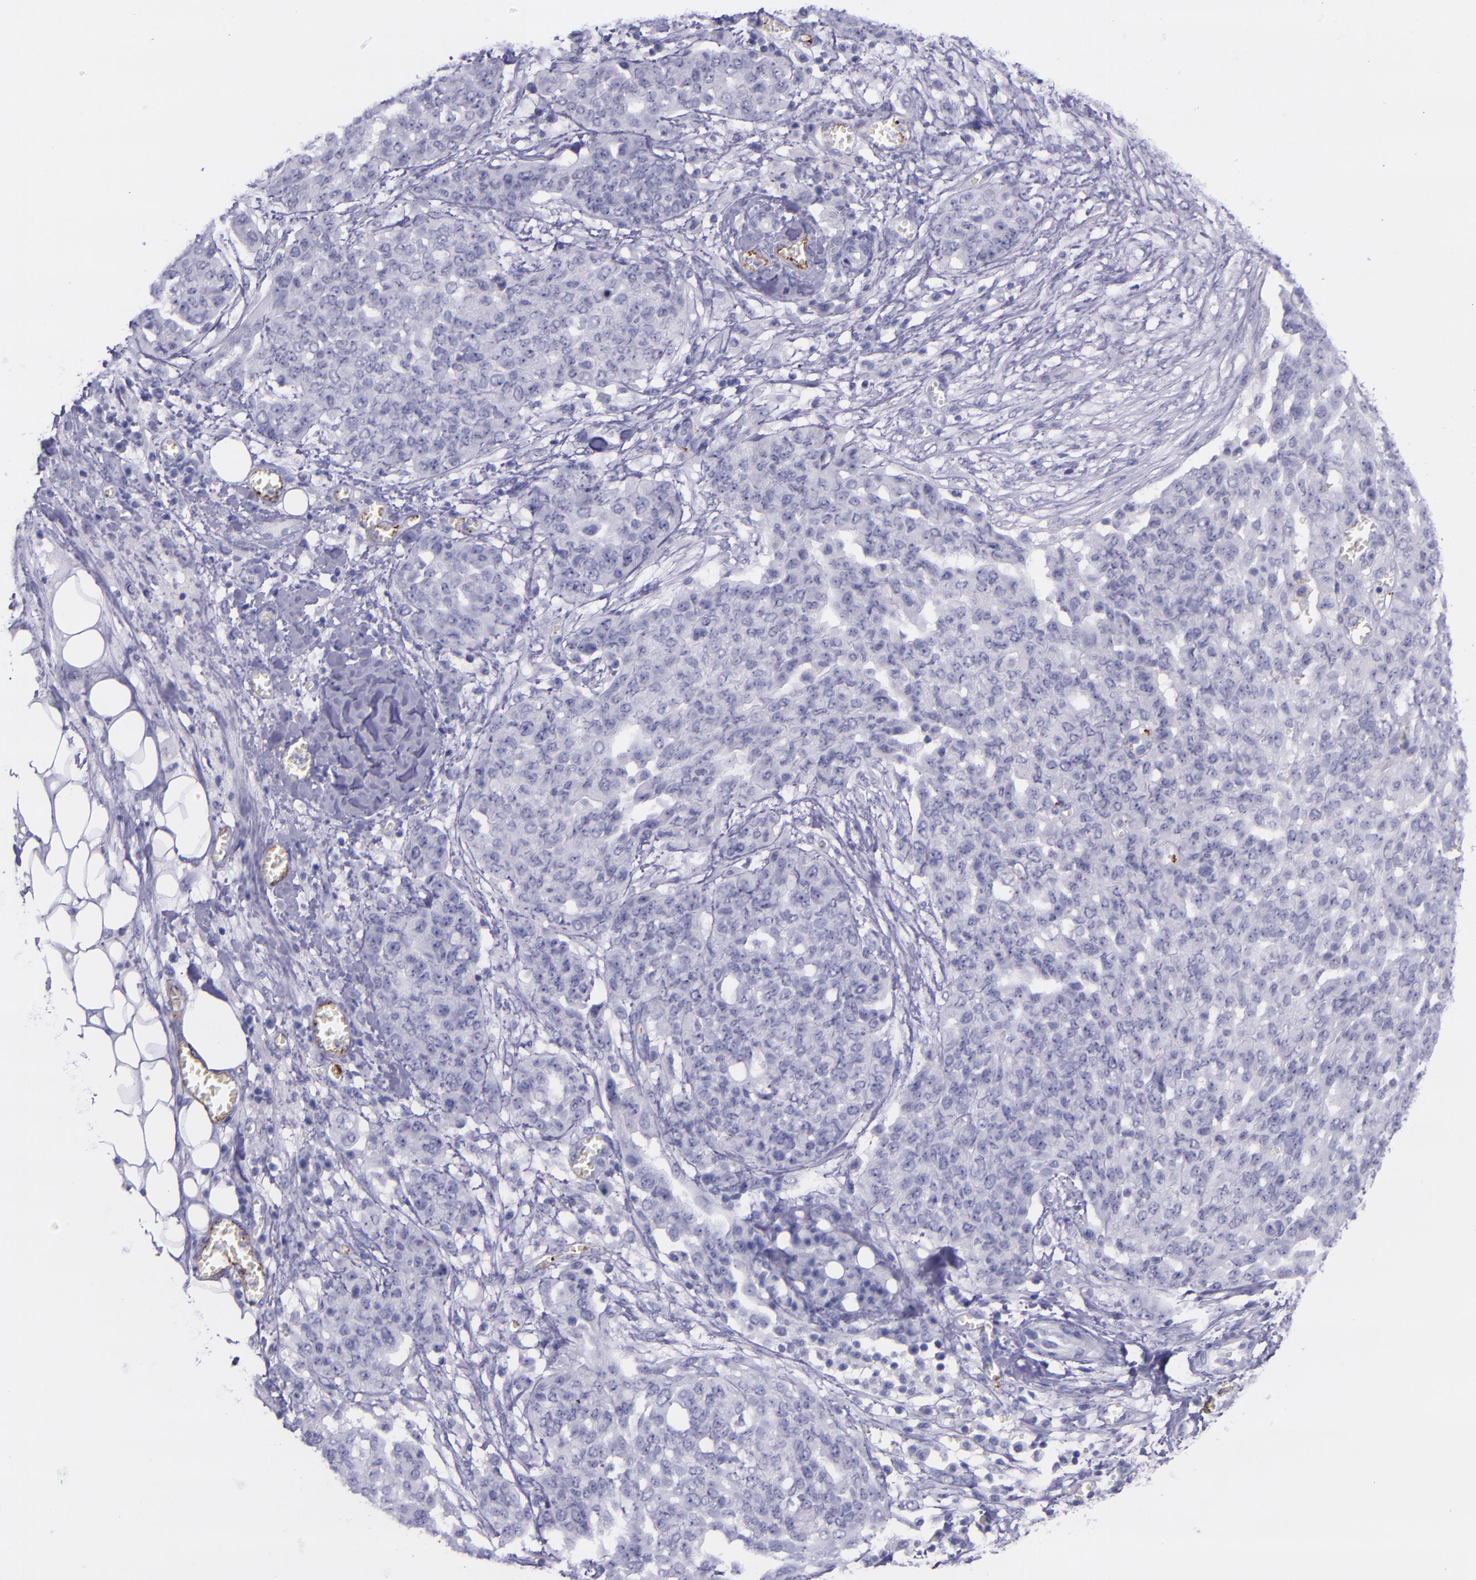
{"staining": {"intensity": "negative", "quantity": "none", "location": "none"}, "tissue": "ovarian cancer", "cell_type": "Tumor cells", "image_type": "cancer", "snomed": [{"axis": "morphology", "description": "Cystadenocarcinoma, serous, NOS"}, {"axis": "topography", "description": "Soft tissue"}, {"axis": "topography", "description": "Ovary"}], "caption": "The micrograph reveals no significant expression in tumor cells of serous cystadenocarcinoma (ovarian).", "gene": "SELE", "patient": {"sex": "female", "age": 57}}